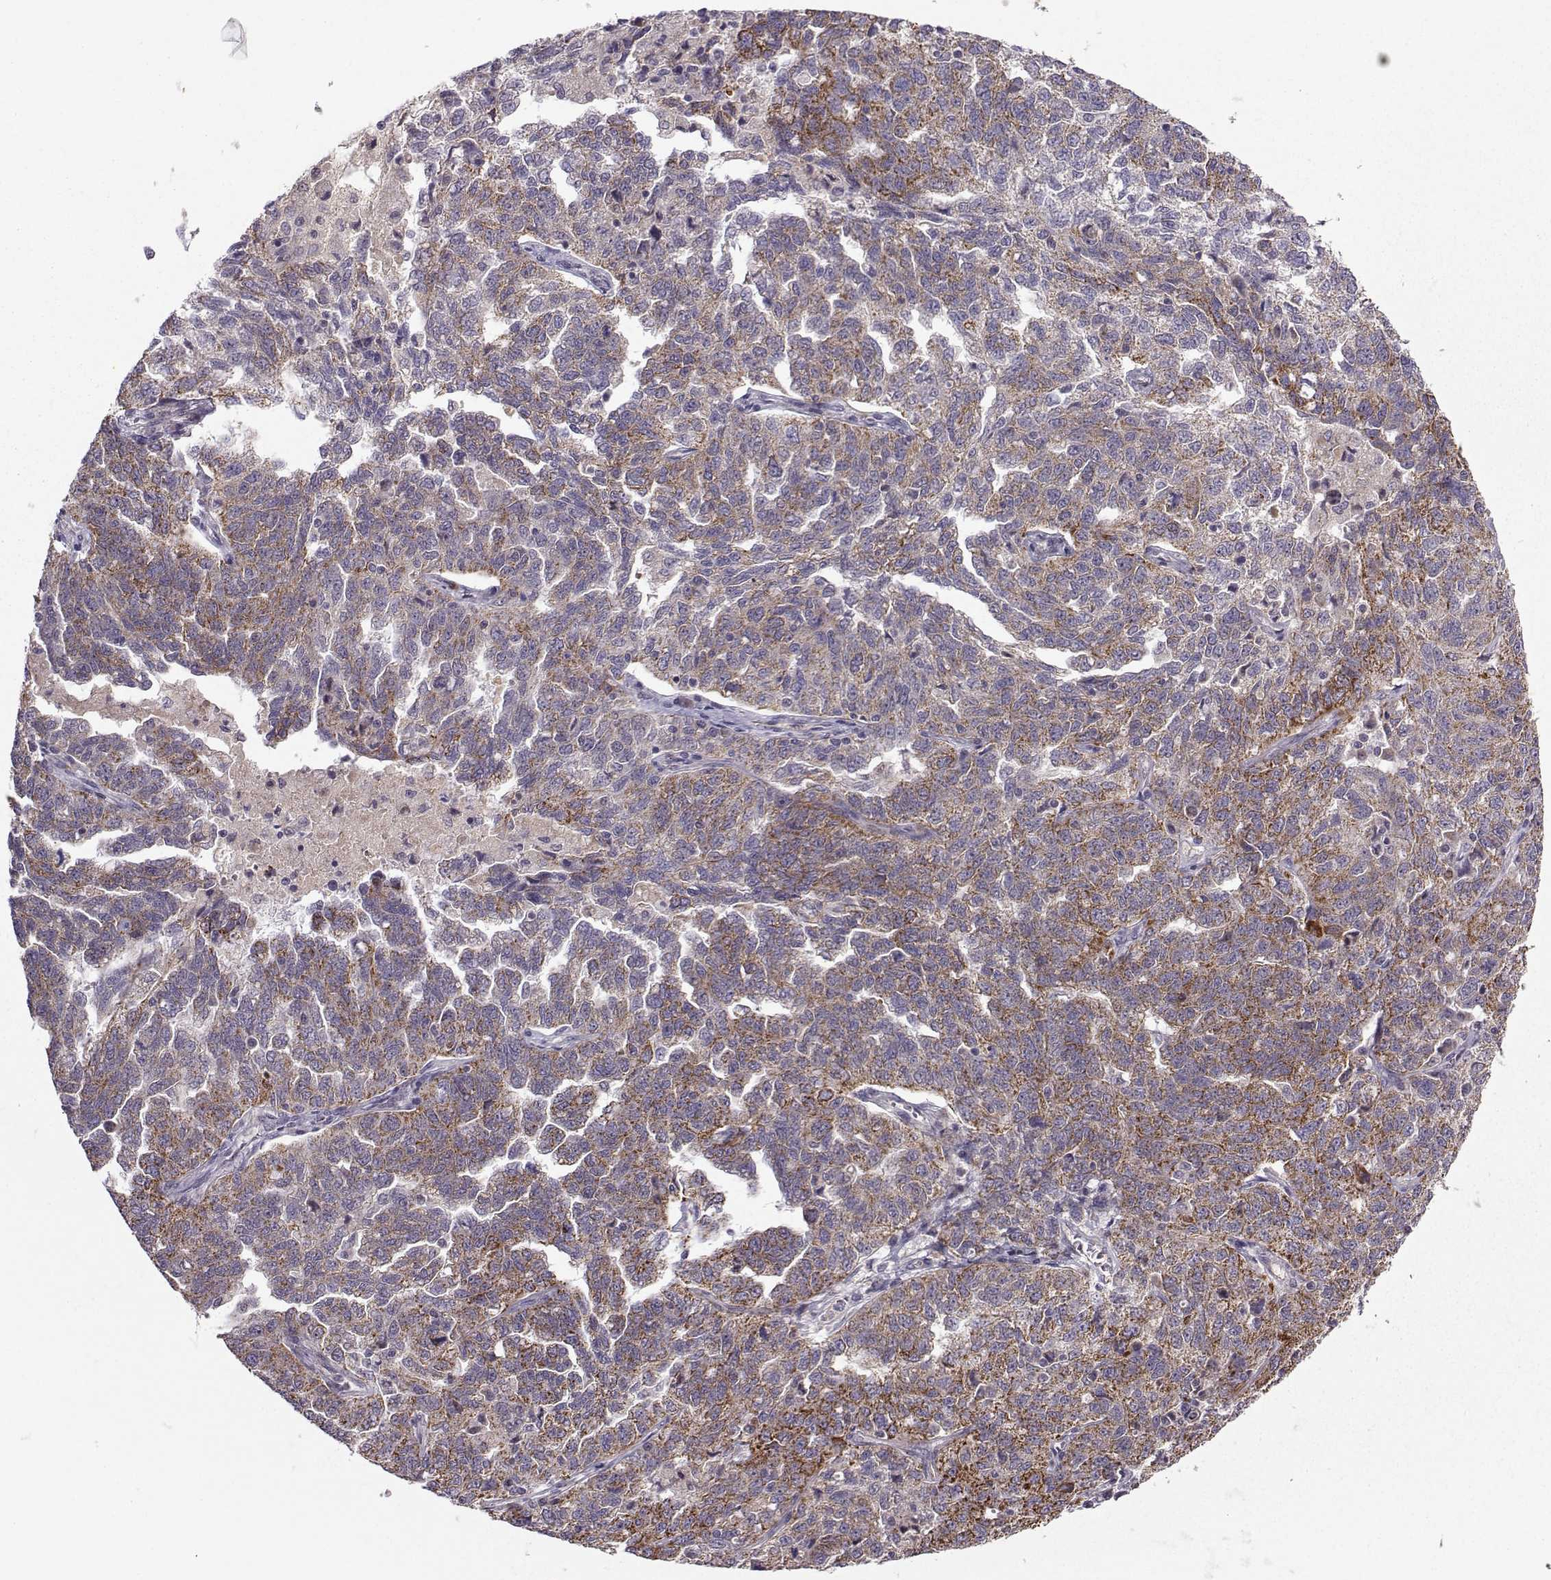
{"staining": {"intensity": "moderate", "quantity": ">75%", "location": "cytoplasmic/membranous"}, "tissue": "ovarian cancer", "cell_type": "Tumor cells", "image_type": "cancer", "snomed": [{"axis": "morphology", "description": "Cystadenocarcinoma, serous, NOS"}, {"axis": "topography", "description": "Ovary"}], "caption": "A medium amount of moderate cytoplasmic/membranous positivity is identified in approximately >75% of tumor cells in ovarian cancer (serous cystadenocarcinoma) tissue.", "gene": "NECAB3", "patient": {"sex": "female", "age": 71}}